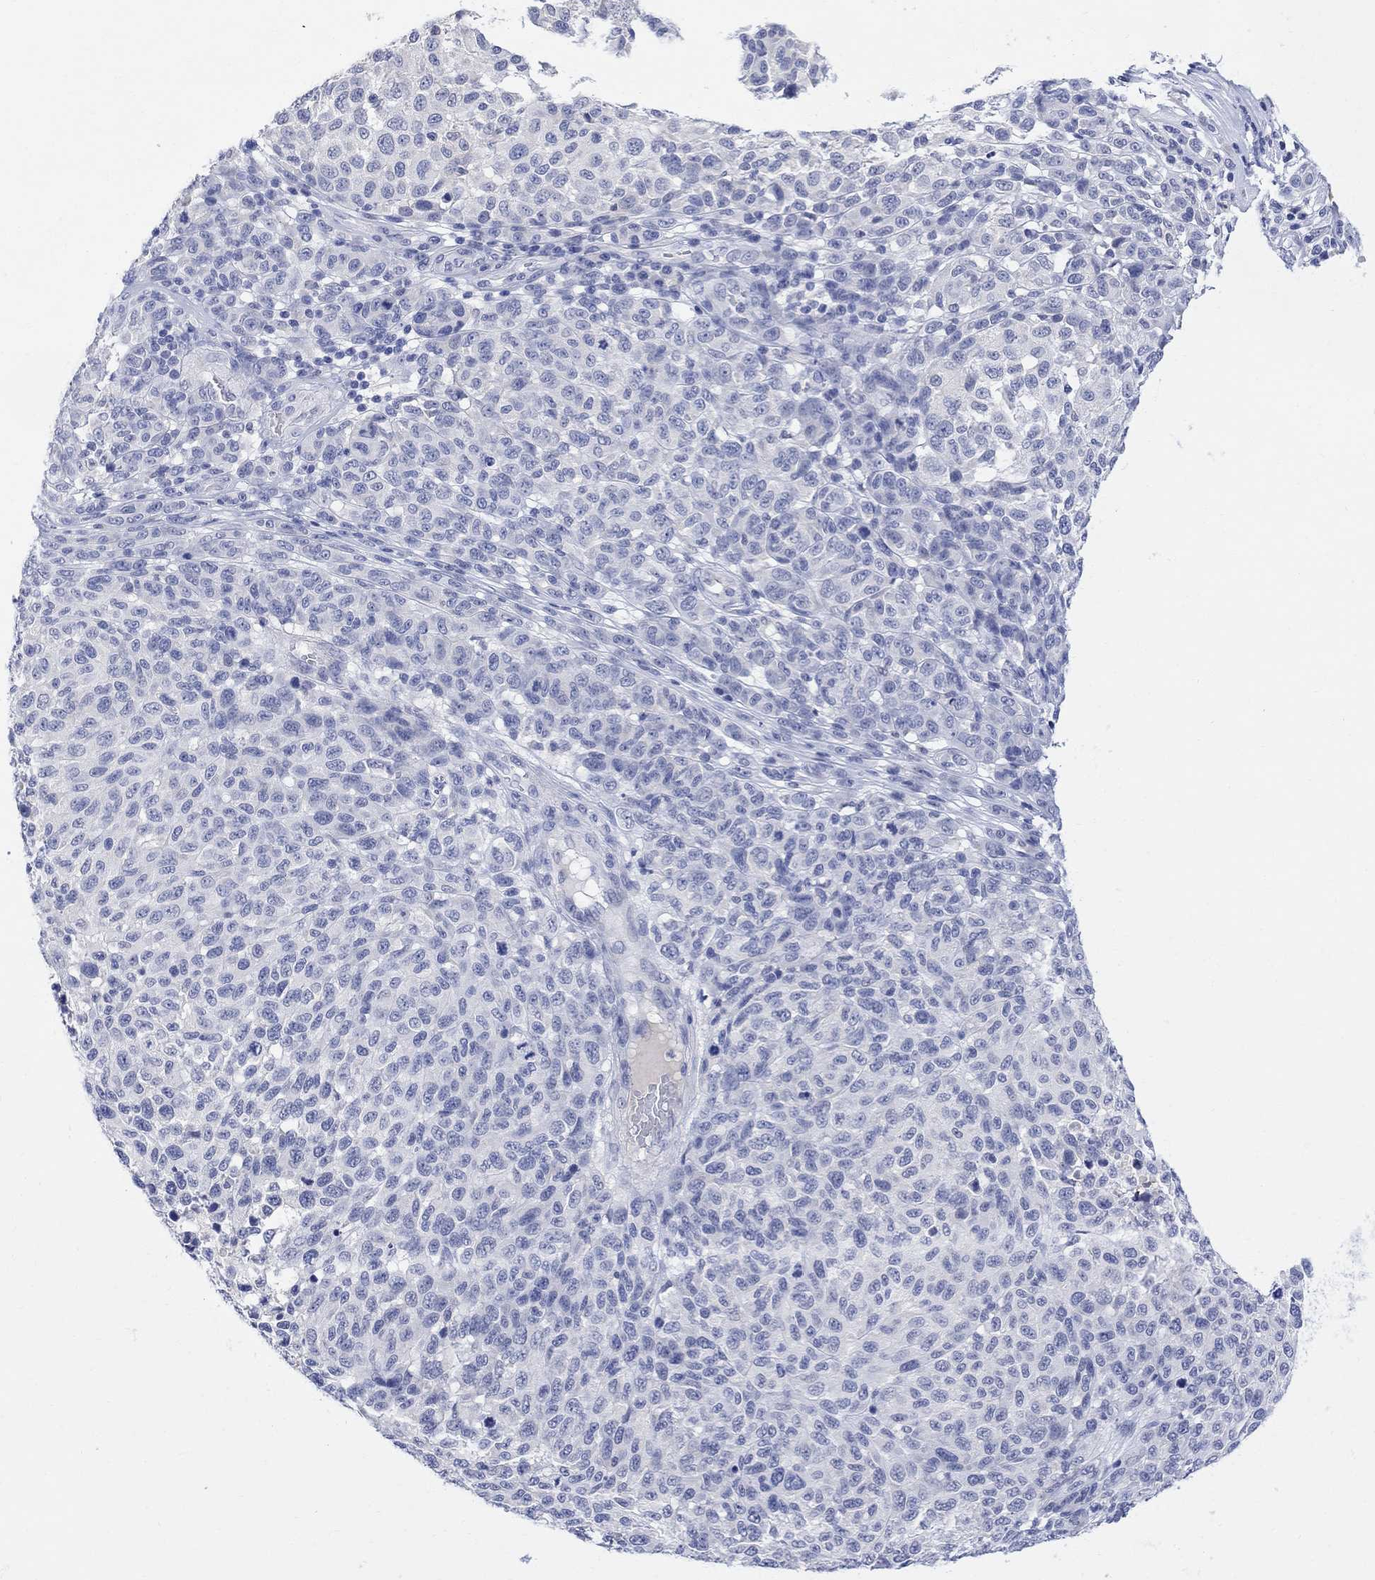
{"staining": {"intensity": "negative", "quantity": "none", "location": "none"}, "tissue": "melanoma", "cell_type": "Tumor cells", "image_type": "cancer", "snomed": [{"axis": "morphology", "description": "Malignant melanoma, NOS"}, {"axis": "topography", "description": "Skin"}], "caption": "Tumor cells are negative for brown protein staining in malignant melanoma. (DAB (3,3'-diaminobenzidine) immunohistochemistry (IHC), high magnification).", "gene": "FBP2", "patient": {"sex": "male", "age": 59}}